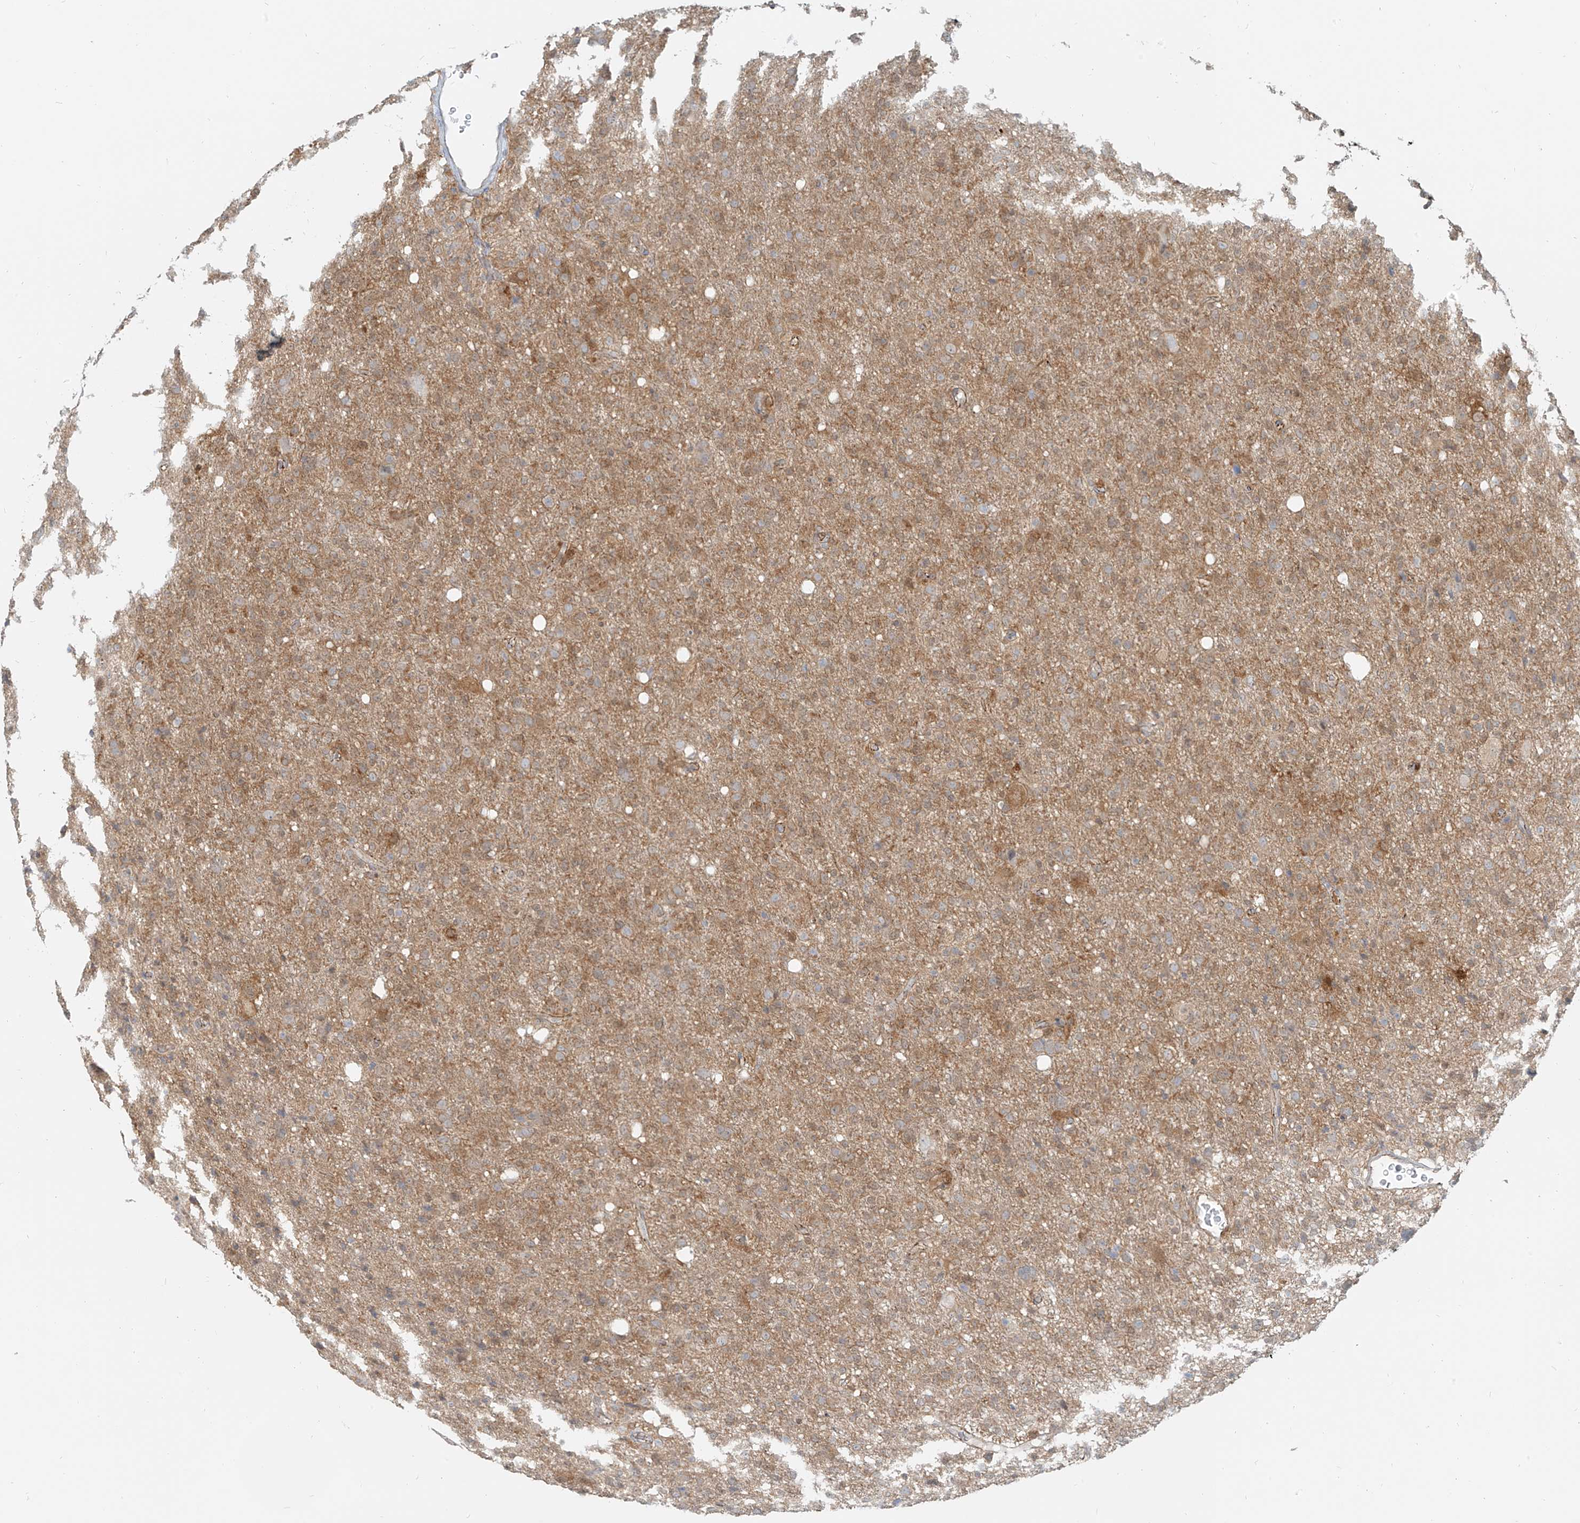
{"staining": {"intensity": "moderate", "quantity": "25%-75%", "location": "cytoplasmic/membranous"}, "tissue": "glioma", "cell_type": "Tumor cells", "image_type": "cancer", "snomed": [{"axis": "morphology", "description": "Glioma, malignant, High grade"}, {"axis": "topography", "description": "Brain"}], "caption": "Brown immunohistochemical staining in malignant glioma (high-grade) reveals moderate cytoplasmic/membranous staining in approximately 25%-75% of tumor cells.", "gene": "PGD", "patient": {"sex": "female", "age": 57}}